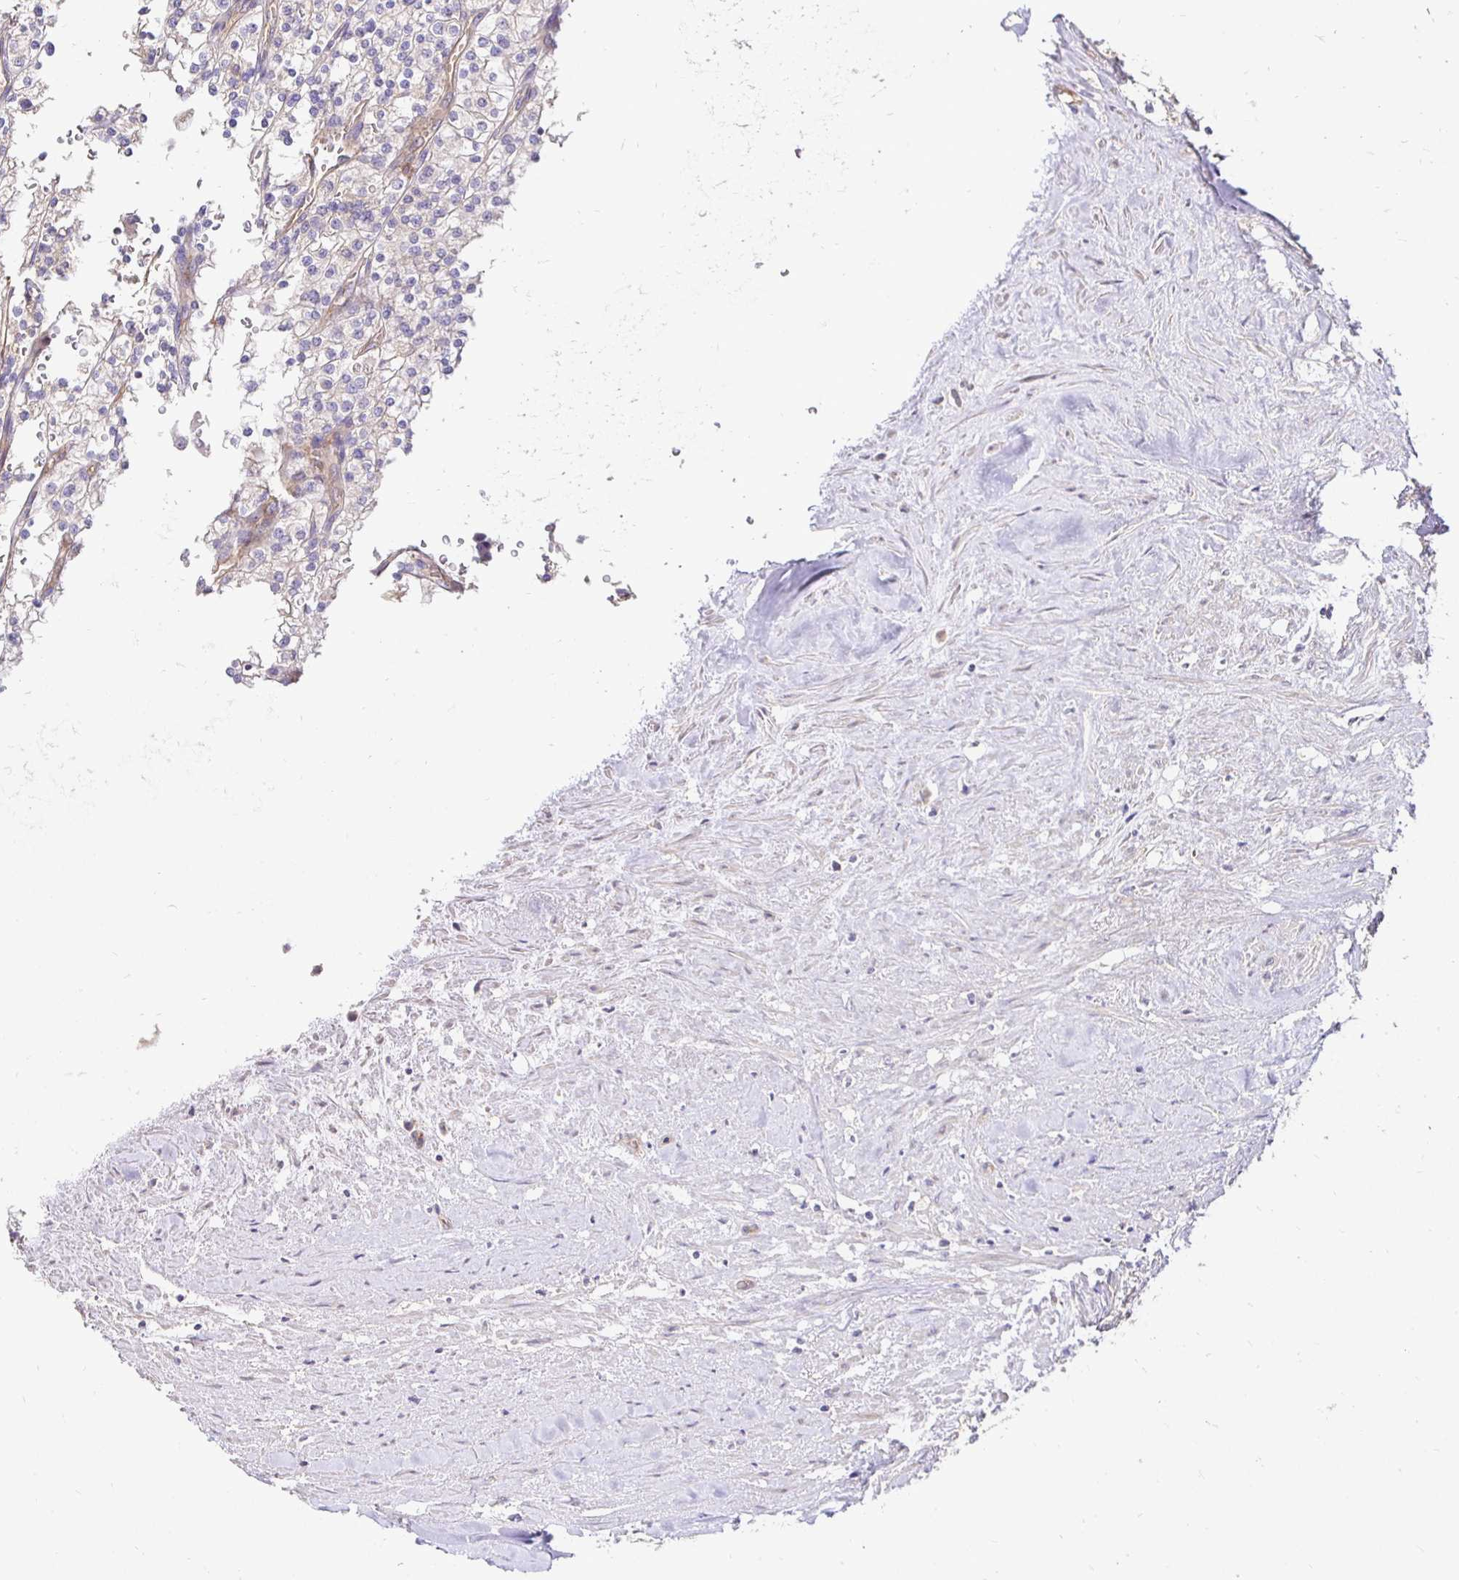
{"staining": {"intensity": "negative", "quantity": "none", "location": "none"}, "tissue": "renal cancer", "cell_type": "Tumor cells", "image_type": "cancer", "snomed": [{"axis": "morphology", "description": "Adenocarcinoma, NOS"}, {"axis": "topography", "description": "Kidney"}], "caption": "Protein analysis of renal cancer (adenocarcinoma) reveals no significant staining in tumor cells. (Stains: DAB IHC with hematoxylin counter stain, Microscopy: brightfield microscopy at high magnification).", "gene": "SLC9A1", "patient": {"sex": "male", "age": 80}}